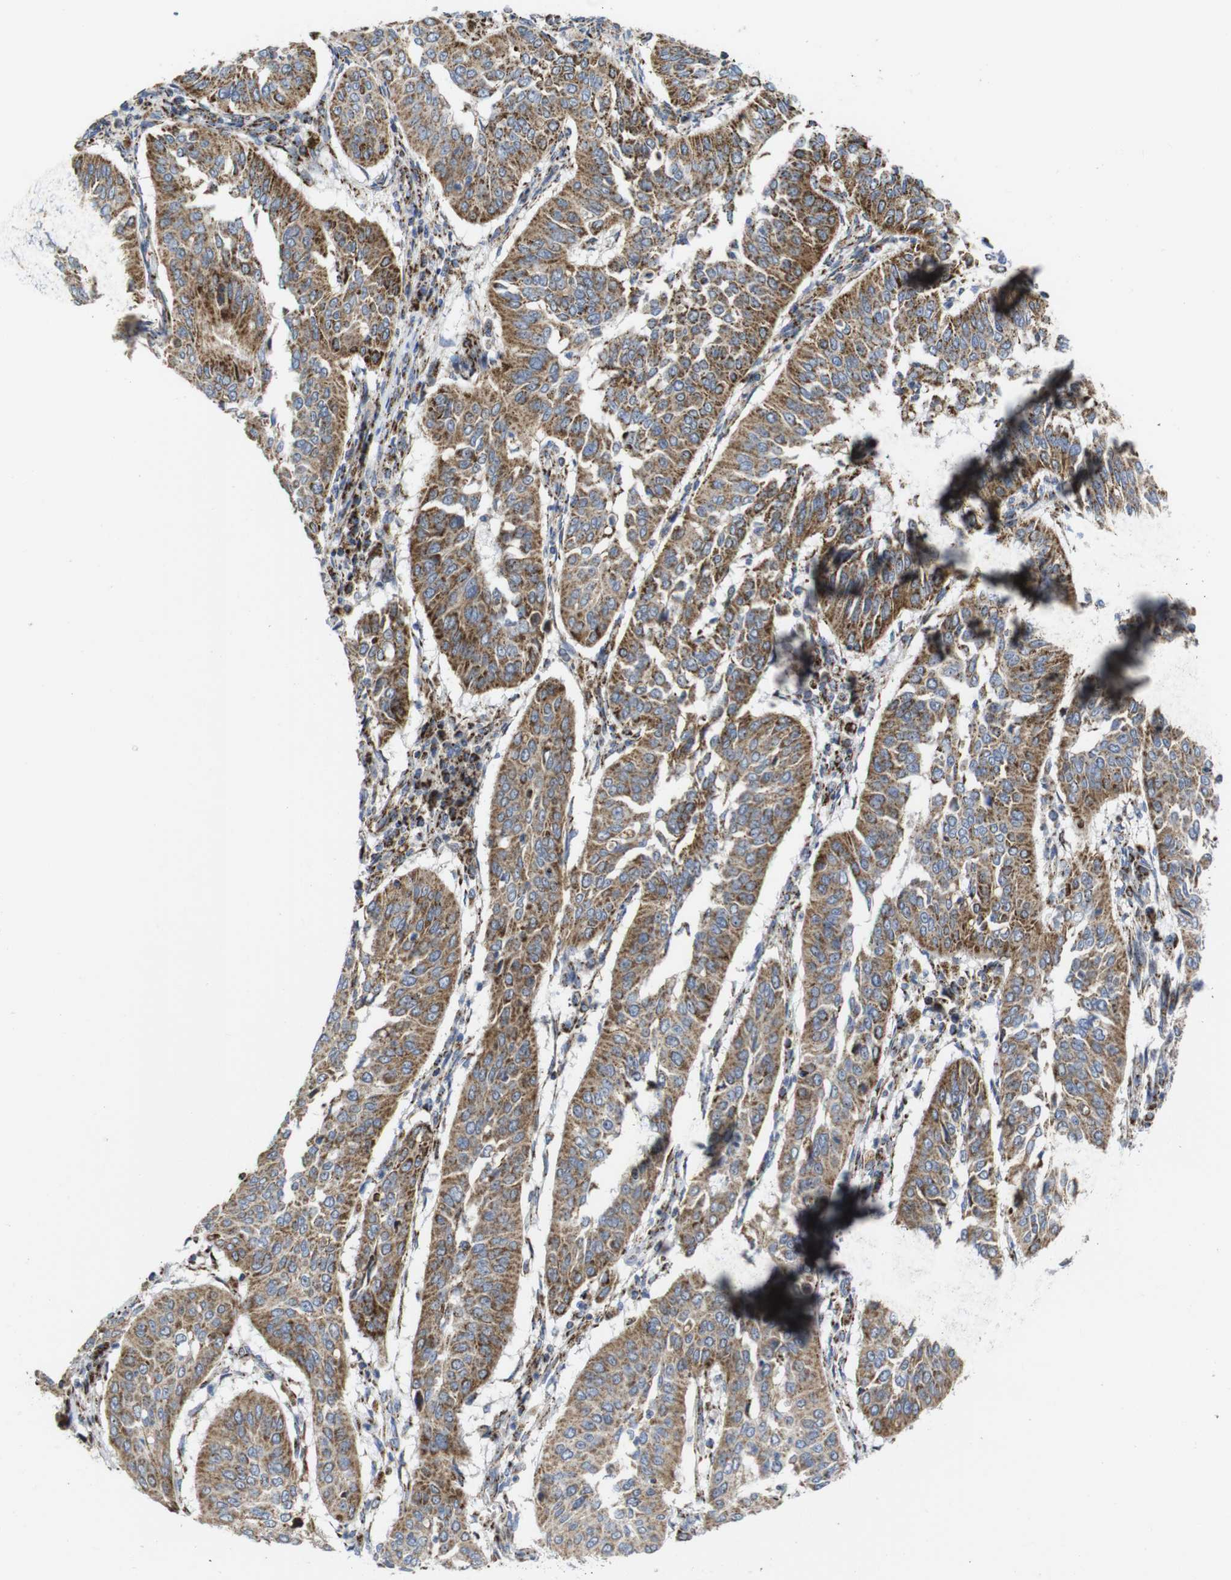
{"staining": {"intensity": "moderate", "quantity": ">75%", "location": "cytoplasmic/membranous"}, "tissue": "cervical cancer", "cell_type": "Tumor cells", "image_type": "cancer", "snomed": [{"axis": "morphology", "description": "Normal tissue, NOS"}, {"axis": "morphology", "description": "Squamous cell carcinoma, NOS"}, {"axis": "topography", "description": "Cervix"}], "caption": "Immunohistochemistry (IHC) (DAB (3,3'-diaminobenzidine)) staining of human squamous cell carcinoma (cervical) demonstrates moderate cytoplasmic/membranous protein staining in about >75% of tumor cells. (DAB (3,3'-diaminobenzidine) IHC, brown staining for protein, blue staining for nuclei).", "gene": "TMEM192", "patient": {"sex": "female", "age": 39}}